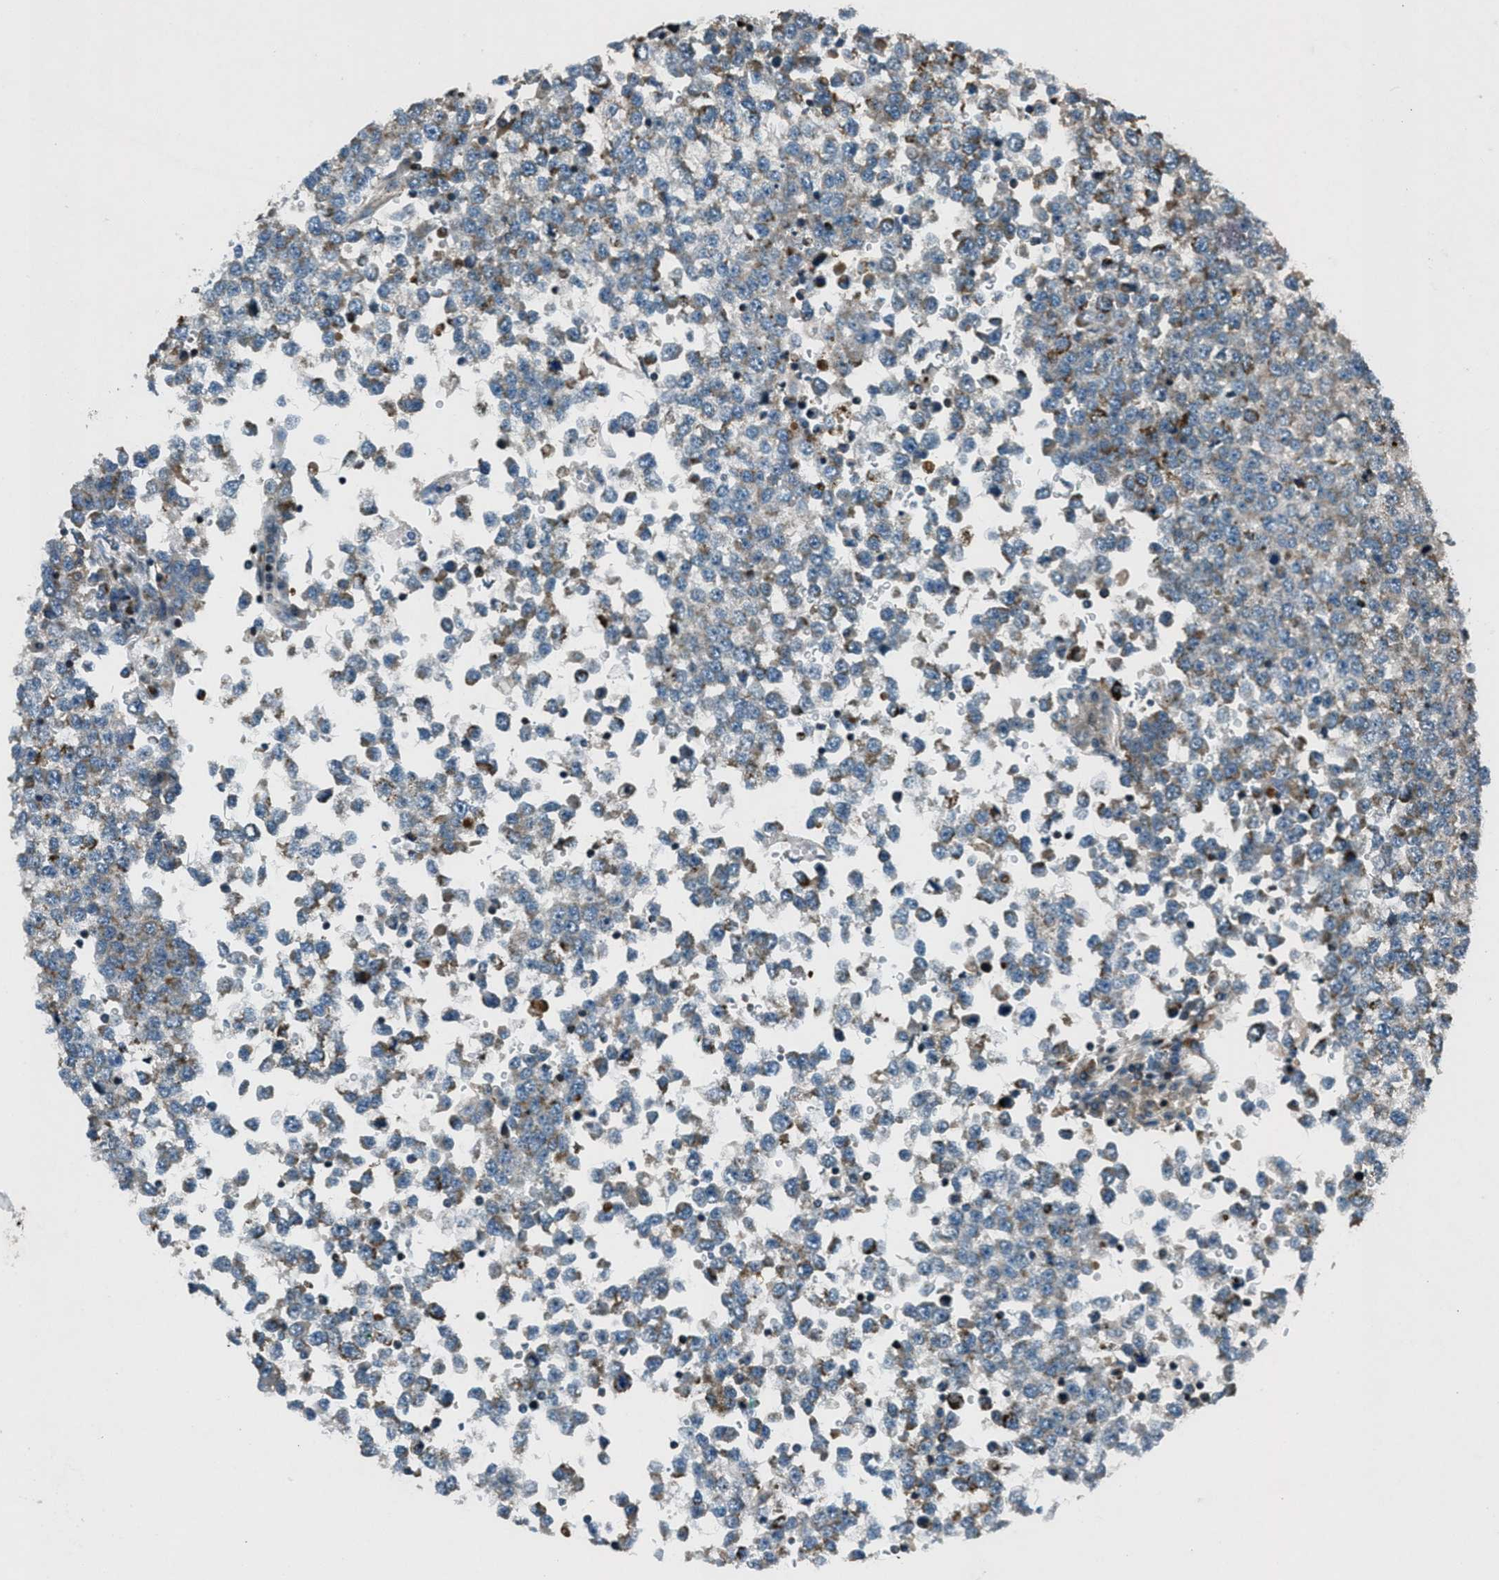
{"staining": {"intensity": "moderate", "quantity": "<25%", "location": "cytoplasmic/membranous"}, "tissue": "testis cancer", "cell_type": "Tumor cells", "image_type": "cancer", "snomed": [{"axis": "morphology", "description": "Seminoma, NOS"}, {"axis": "topography", "description": "Testis"}], "caption": "A low amount of moderate cytoplasmic/membranous positivity is seen in about <25% of tumor cells in testis cancer (seminoma) tissue. The staining was performed using DAB (3,3'-diaminobenzidine), with brown indicating positive protein expression. Nuclei are stained blue with hematoxylin.", "gene": "CLEC2D", "patient": {"sex": "male", "age": 65}}